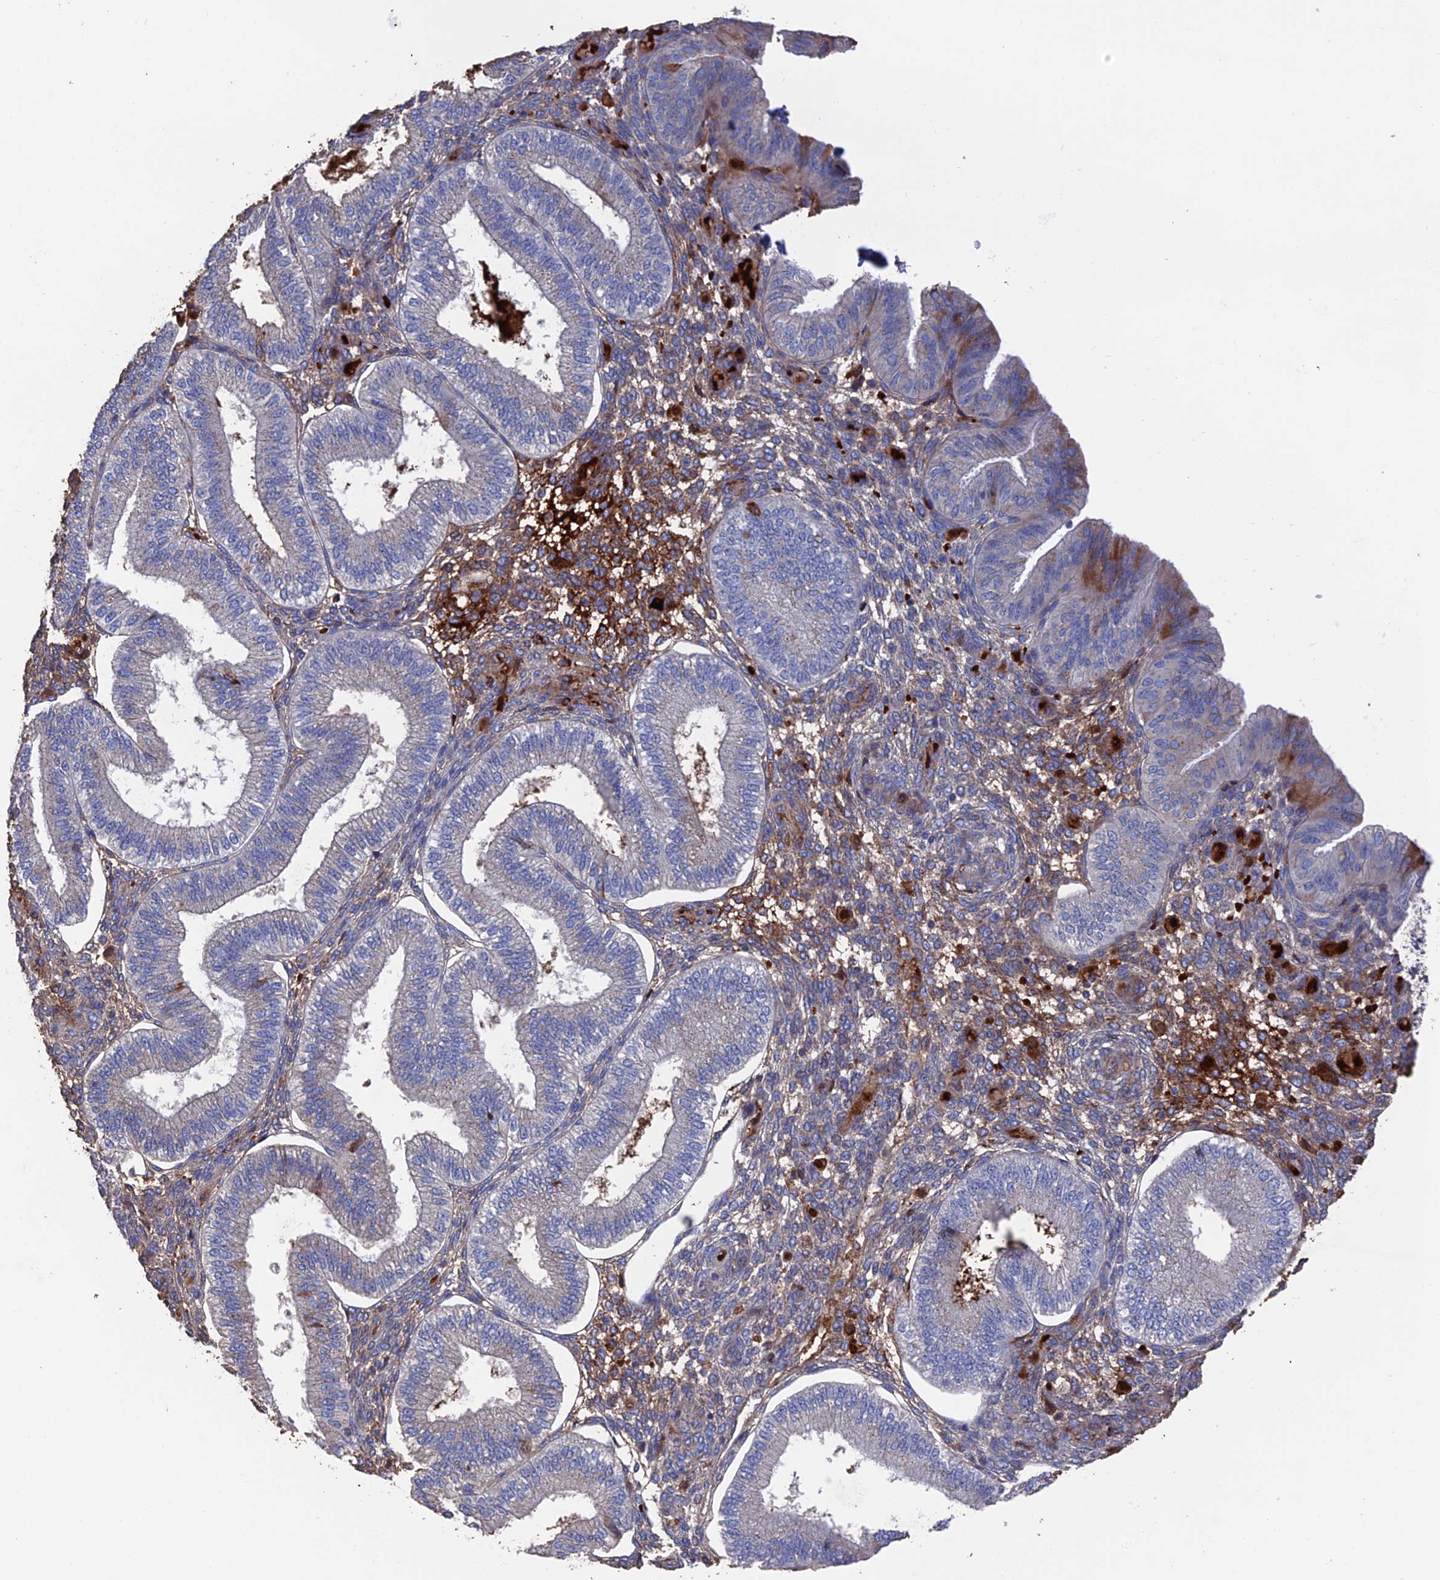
{"staining": {"intensity": "strong", "quantity": "<25%", "location": "cytoplasmic/membranous"}, "tissue": "endometrium", "cell_type": "Cells in endometrial stroma", "image_type": "normal", "snomed": [{"axis": "morphology", "description": "Normal tissue, NOS"}, {"axis": "topography", "description": "Endometrium"}], "caption": "The micrograph shows staining of benign endometrium, revealing strong cytoplasmic/membranous protein positivity (brown color) within cells in endometrial stroma.", "gene": "HPF1", "patient": {"sex": "female", "age": 39}}